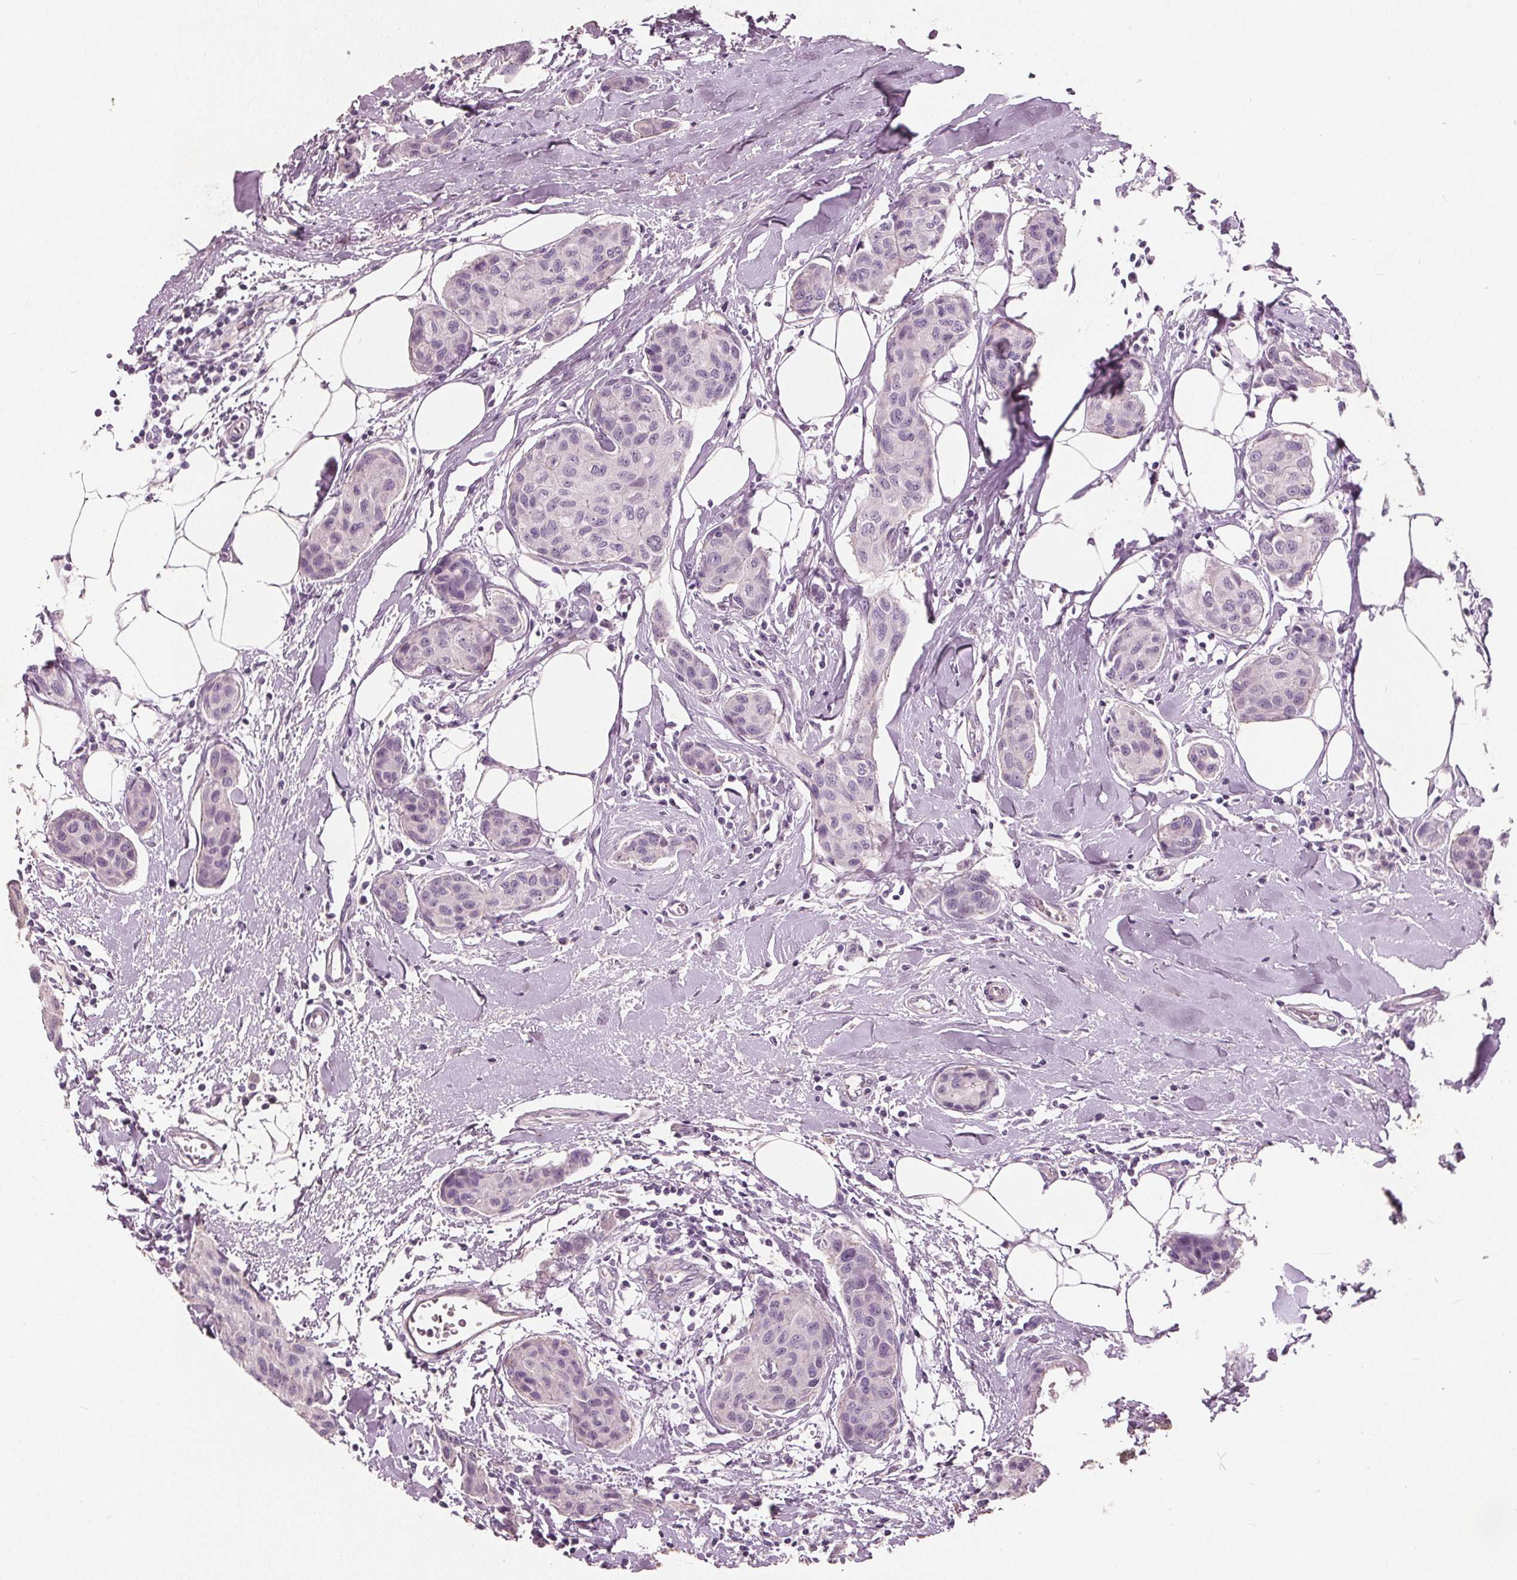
{"staining": {"intensity": "negative", "quantity": "none", "location": "none"}, "tissue": "breast cancer", "cell_type": "Tumor cells", "image_type": "cancer", "snomed": [{"axis": "morphology", "description": "Duct carcinoma"}, {"axis": "topography", "description": "Breast"}], "caption": "High magnification brightfield microscopy of breast cancer stained with DAB (3,3'-diaminobenzidine) (brown) and counterstained with hematoxylin (blue): tumor cells show no significant staining.", "gene": "TKFC", "patient": {"sex": "female", "age": 80}}